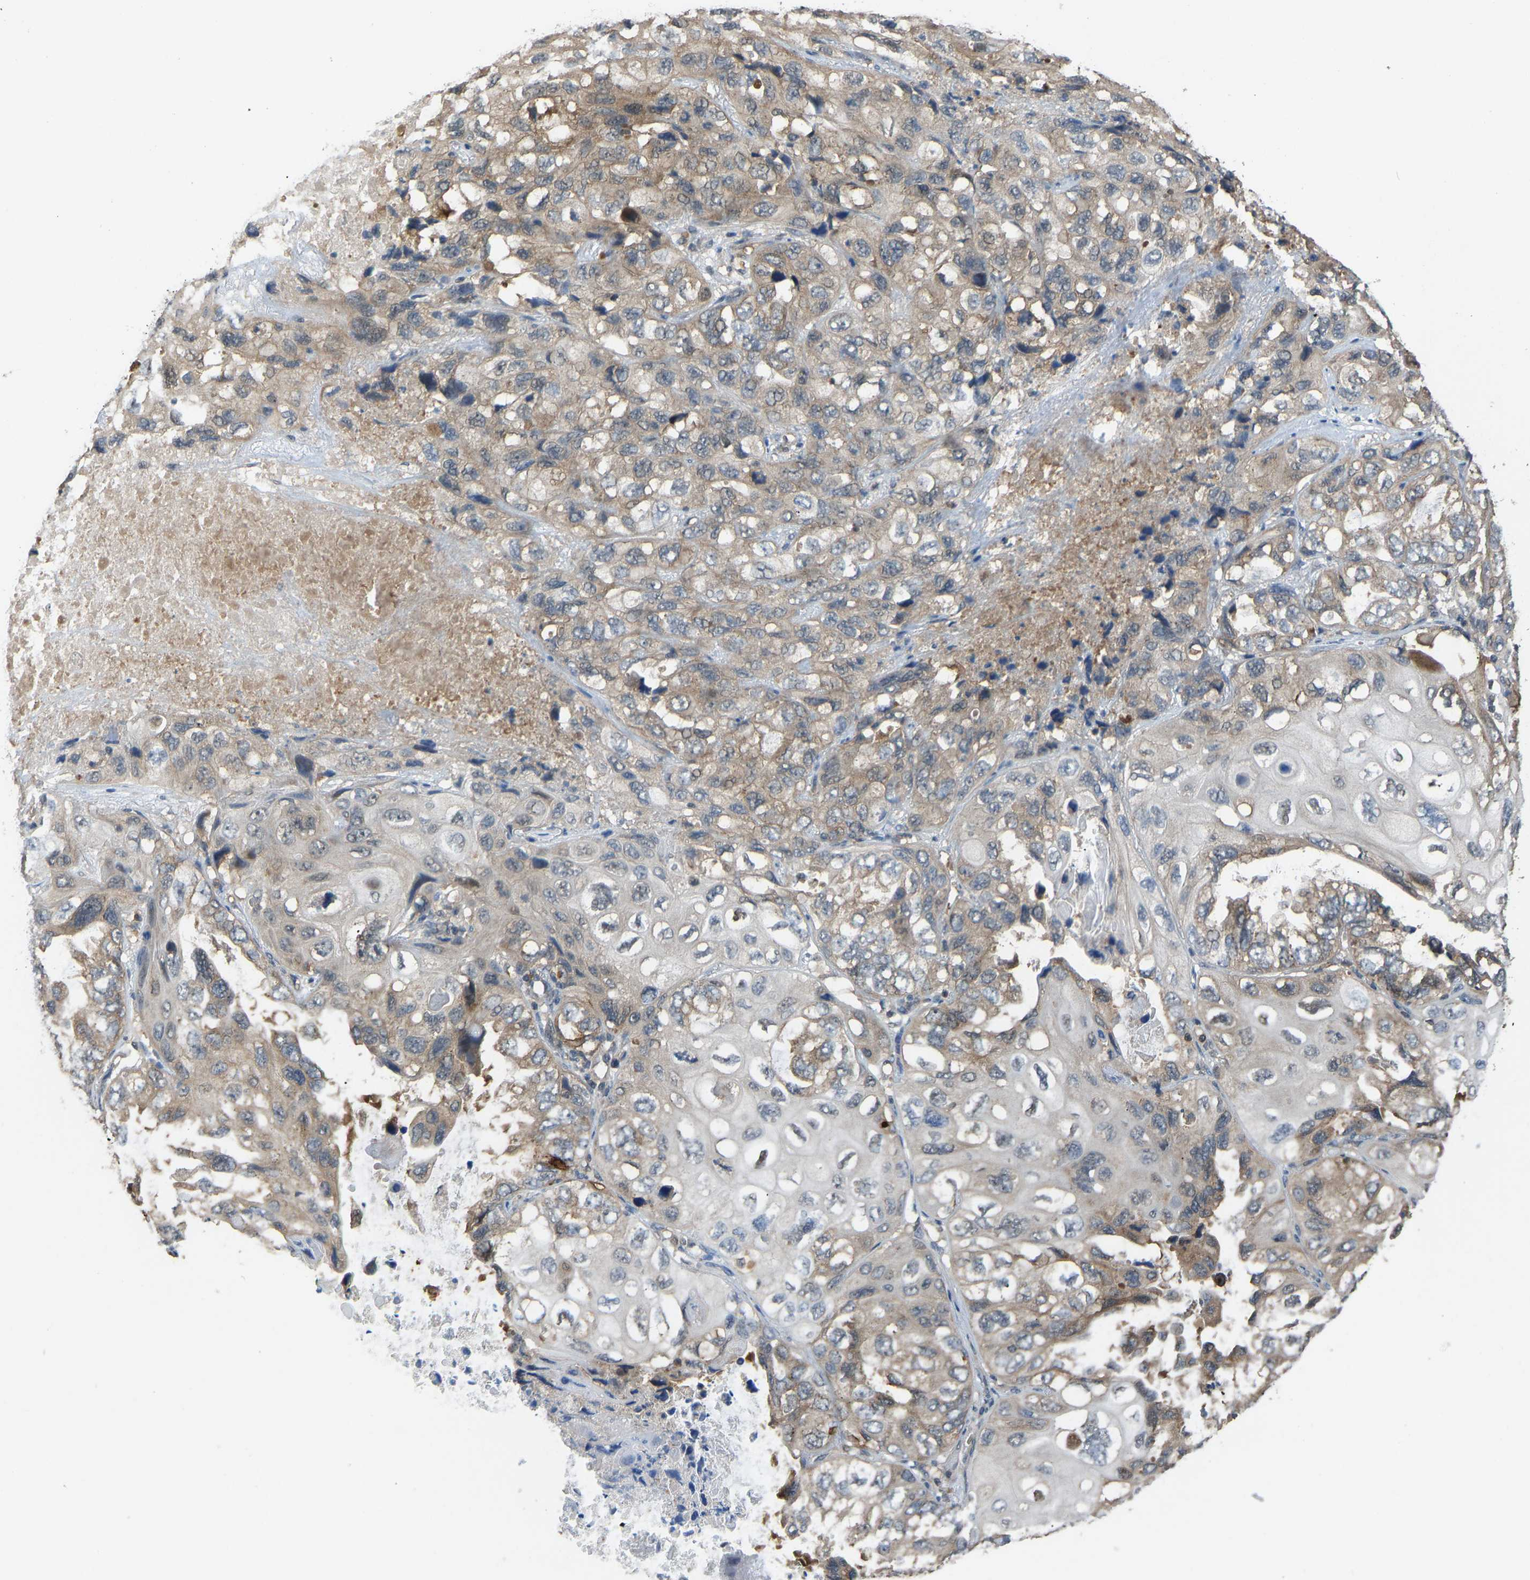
{"staining": {"intensity": "moderate", "quantity": ">75%", "location": "cytoplasmic/membranous"}, "tissue": "lung cancer", "cell_type": "Tumor cells", "image_type": "cancer", "snomed": [{"axis": "morphology", "description": "Squamous cell carcinoma, NOS"}, {"axis": "topography", "description": "Lung"}], "caption": "Moderate cytoplasmic/membranous staining for a protein is seen in about >75% of tumor cells of lung cancer using IHC.", "gene": "CCT8", "patient": {"sex": "female", "age": 73}}